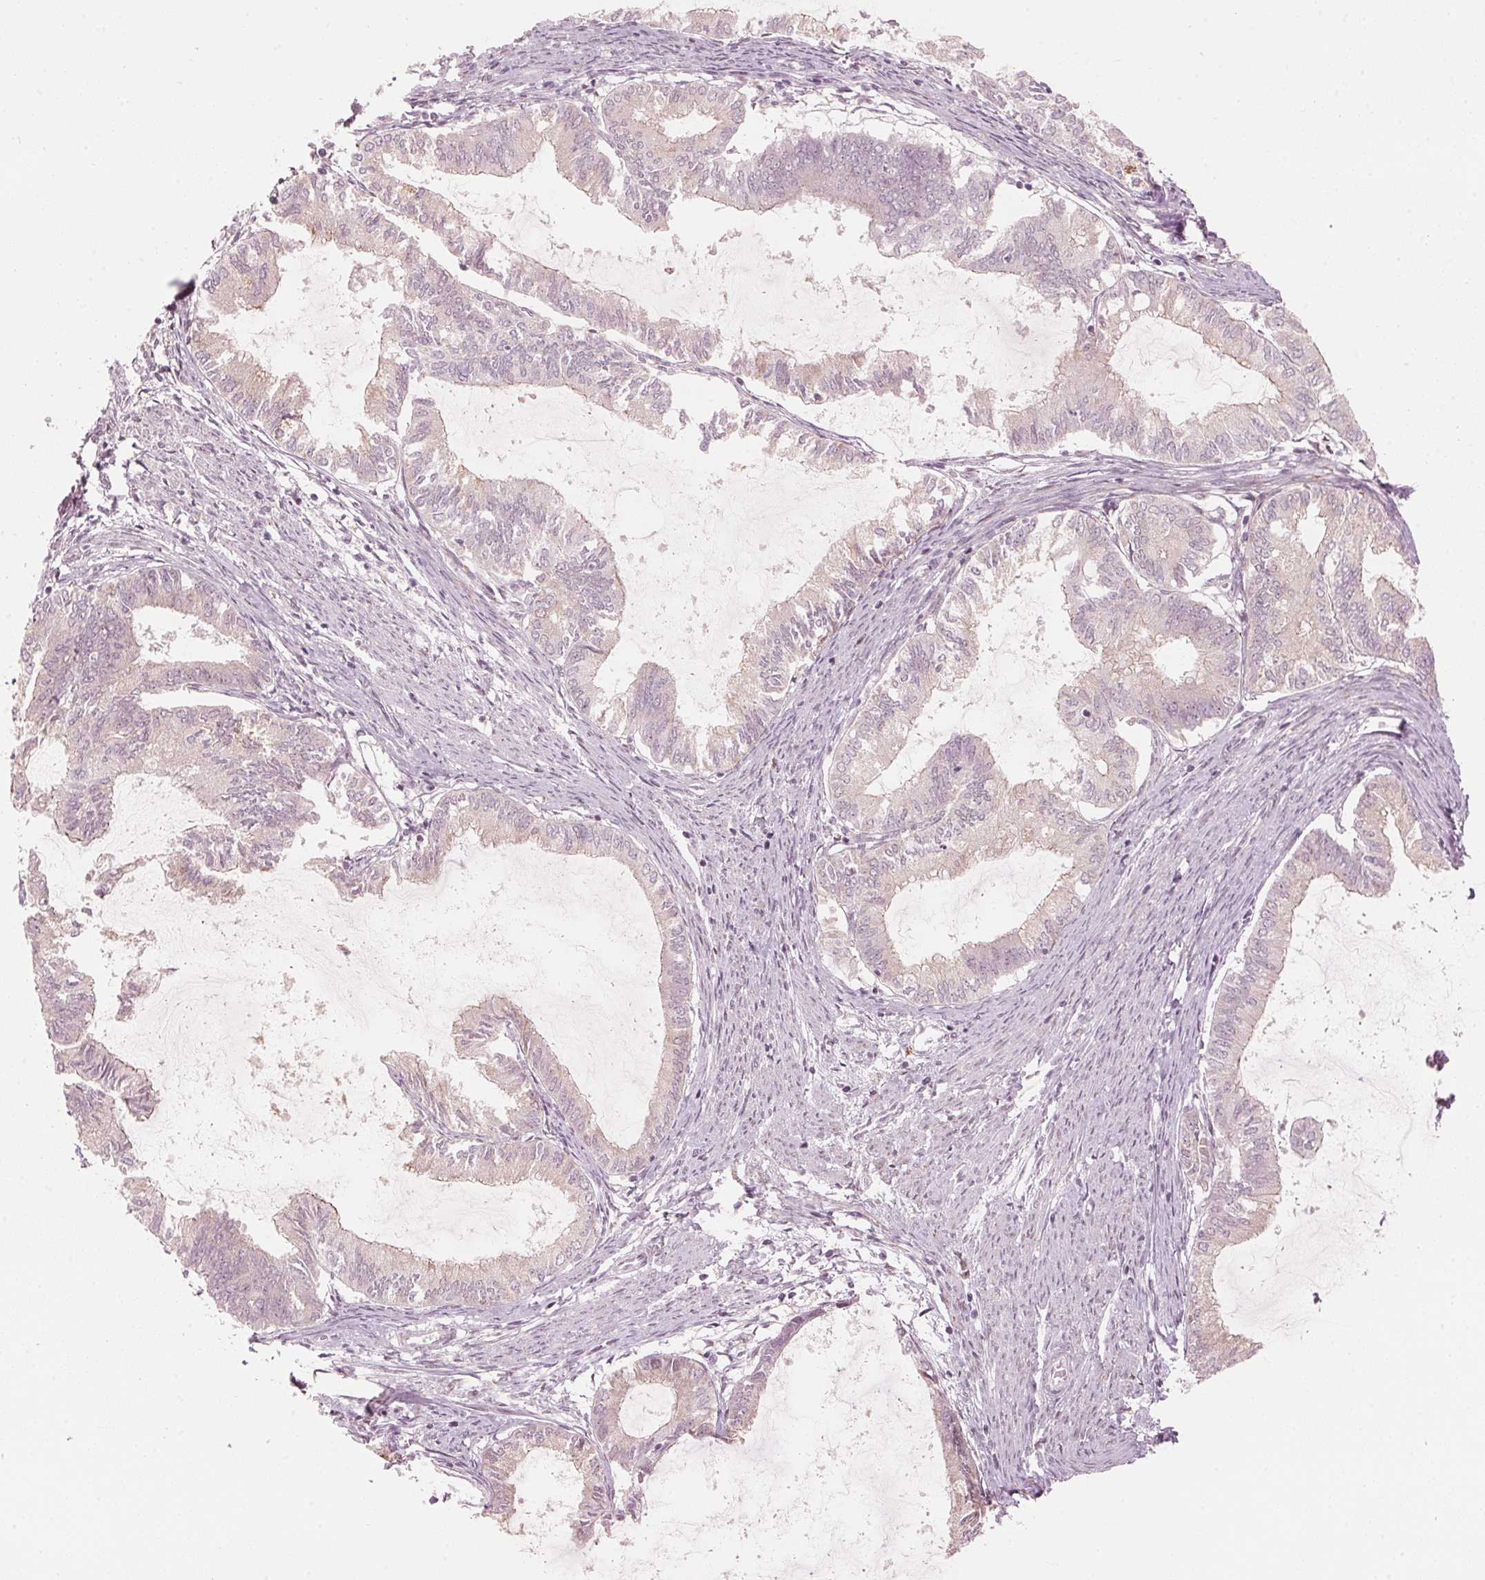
{"staining": {"intensity": "weak", "quantity": "<25%", "location": "cytoplasmic/membranous"}, "tissue": "endometrial cancer", "cell_type": "Tumor cells", "image_type": "cancer", "snomed": [{"axis": "morphology", "description": "Adenocarcinoma, NOS"}, {"axis": "topography", "description": "Endometrium"}], "caption": "Protein analysis of endometrial adenocarcinoma demonstrates no significant staining in tumor cells.", "gene": "TMED6", "patient": {"sex": "female", "age": 86}}